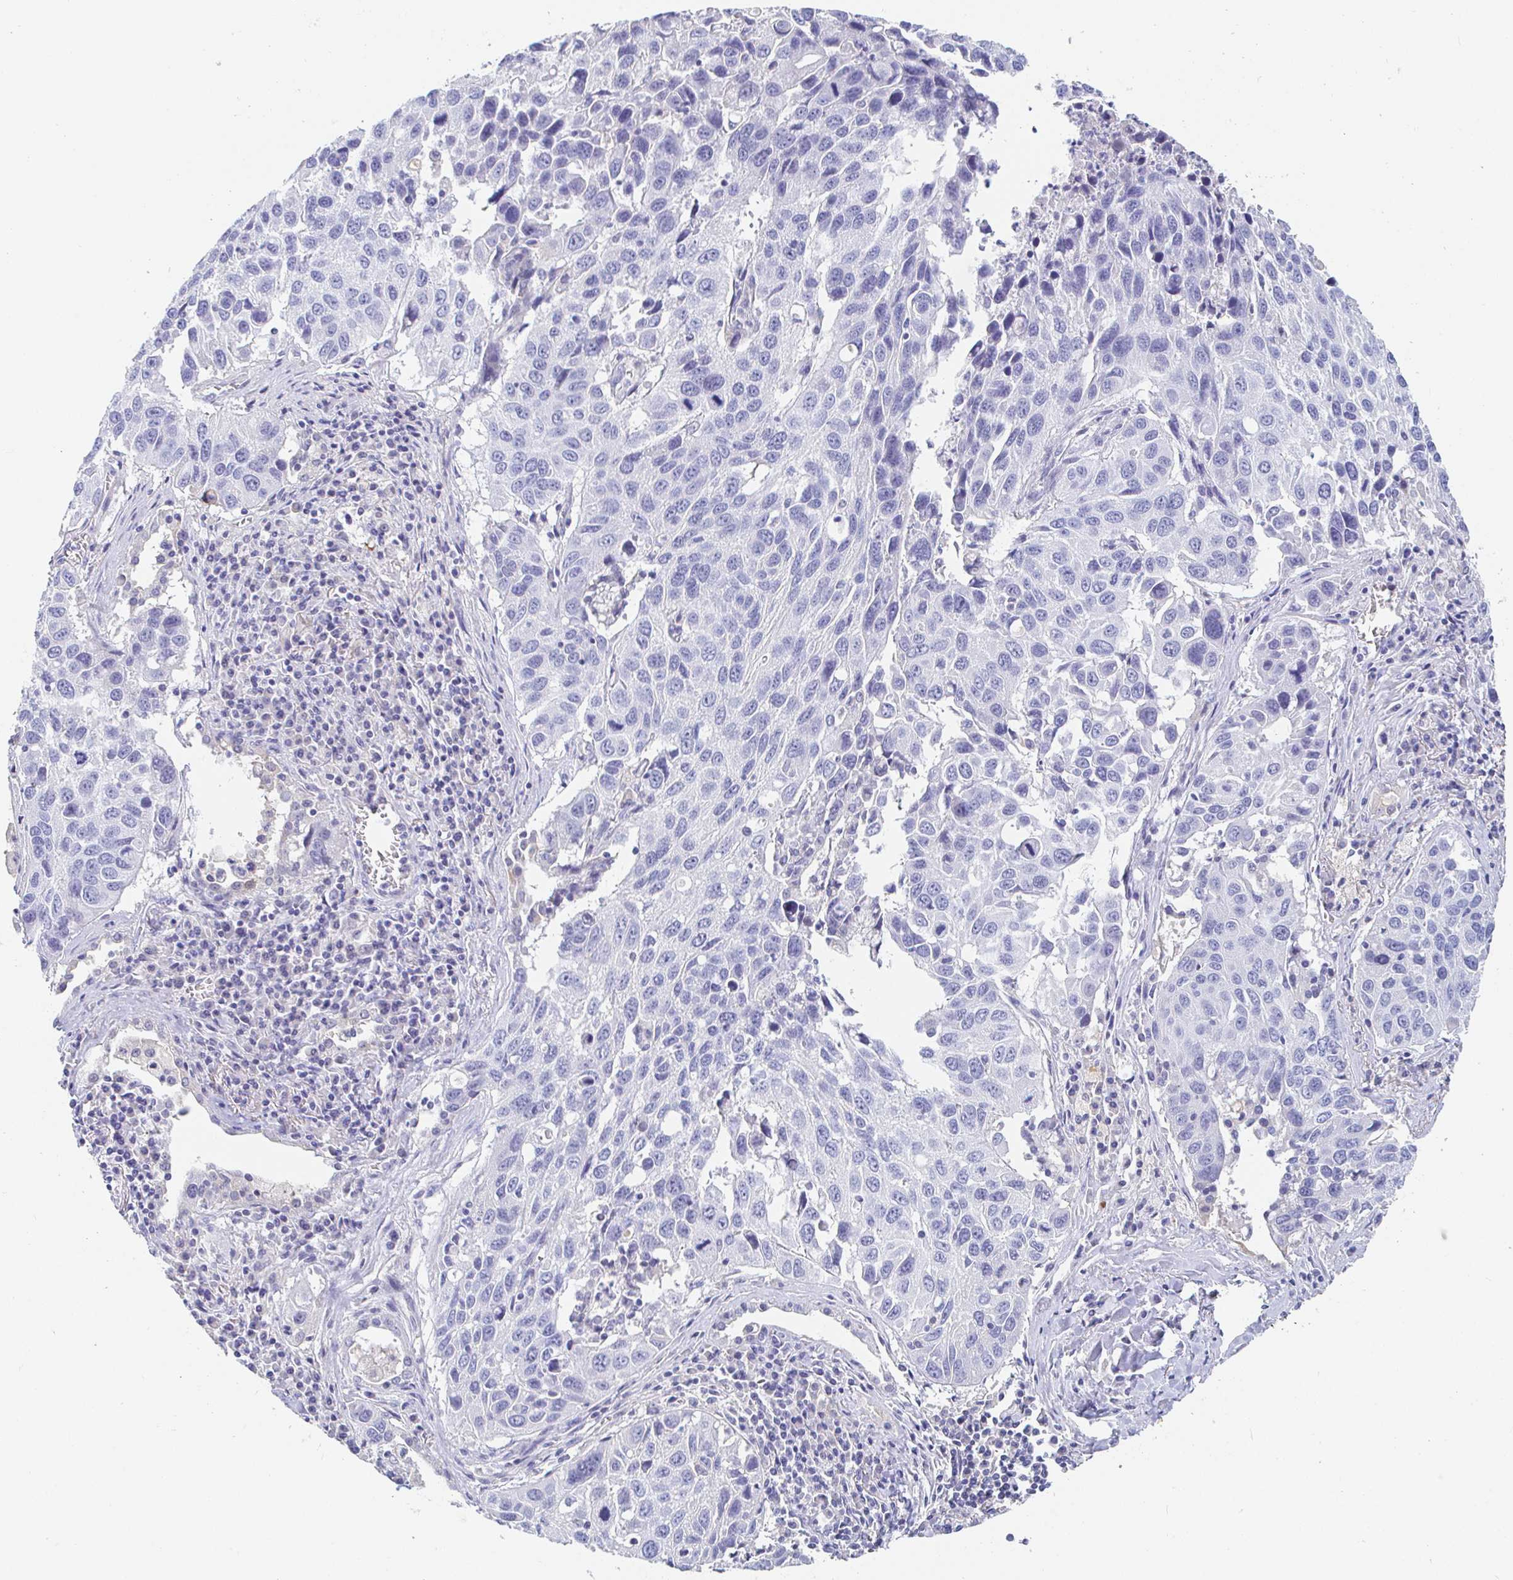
{"staining": {"intensity": "negative", "quantity": "none", "location": "none"}, "tissue": "lung cancer", "cell_type": "Tumor cells", "image_type": "cancer", "snomed": [{"axis": "morphology", "description": "Squamous cell carcinoma, NOS"}, {"axis": "topography", "description": "Lung"}], "caption": "DAB (3,3'-diaminobenzidine) immunohistochemical staining of squamous cell carcinoma (lung) reveals no significant expression in tumor cells. The staining is performed using DAB (3,3'-diaminobenzidine) brown chromogen with nuclei counter-stained in using hematoxylin.", "gene": "PDE6B", "patient": {"sex": "female", "age": 61}}